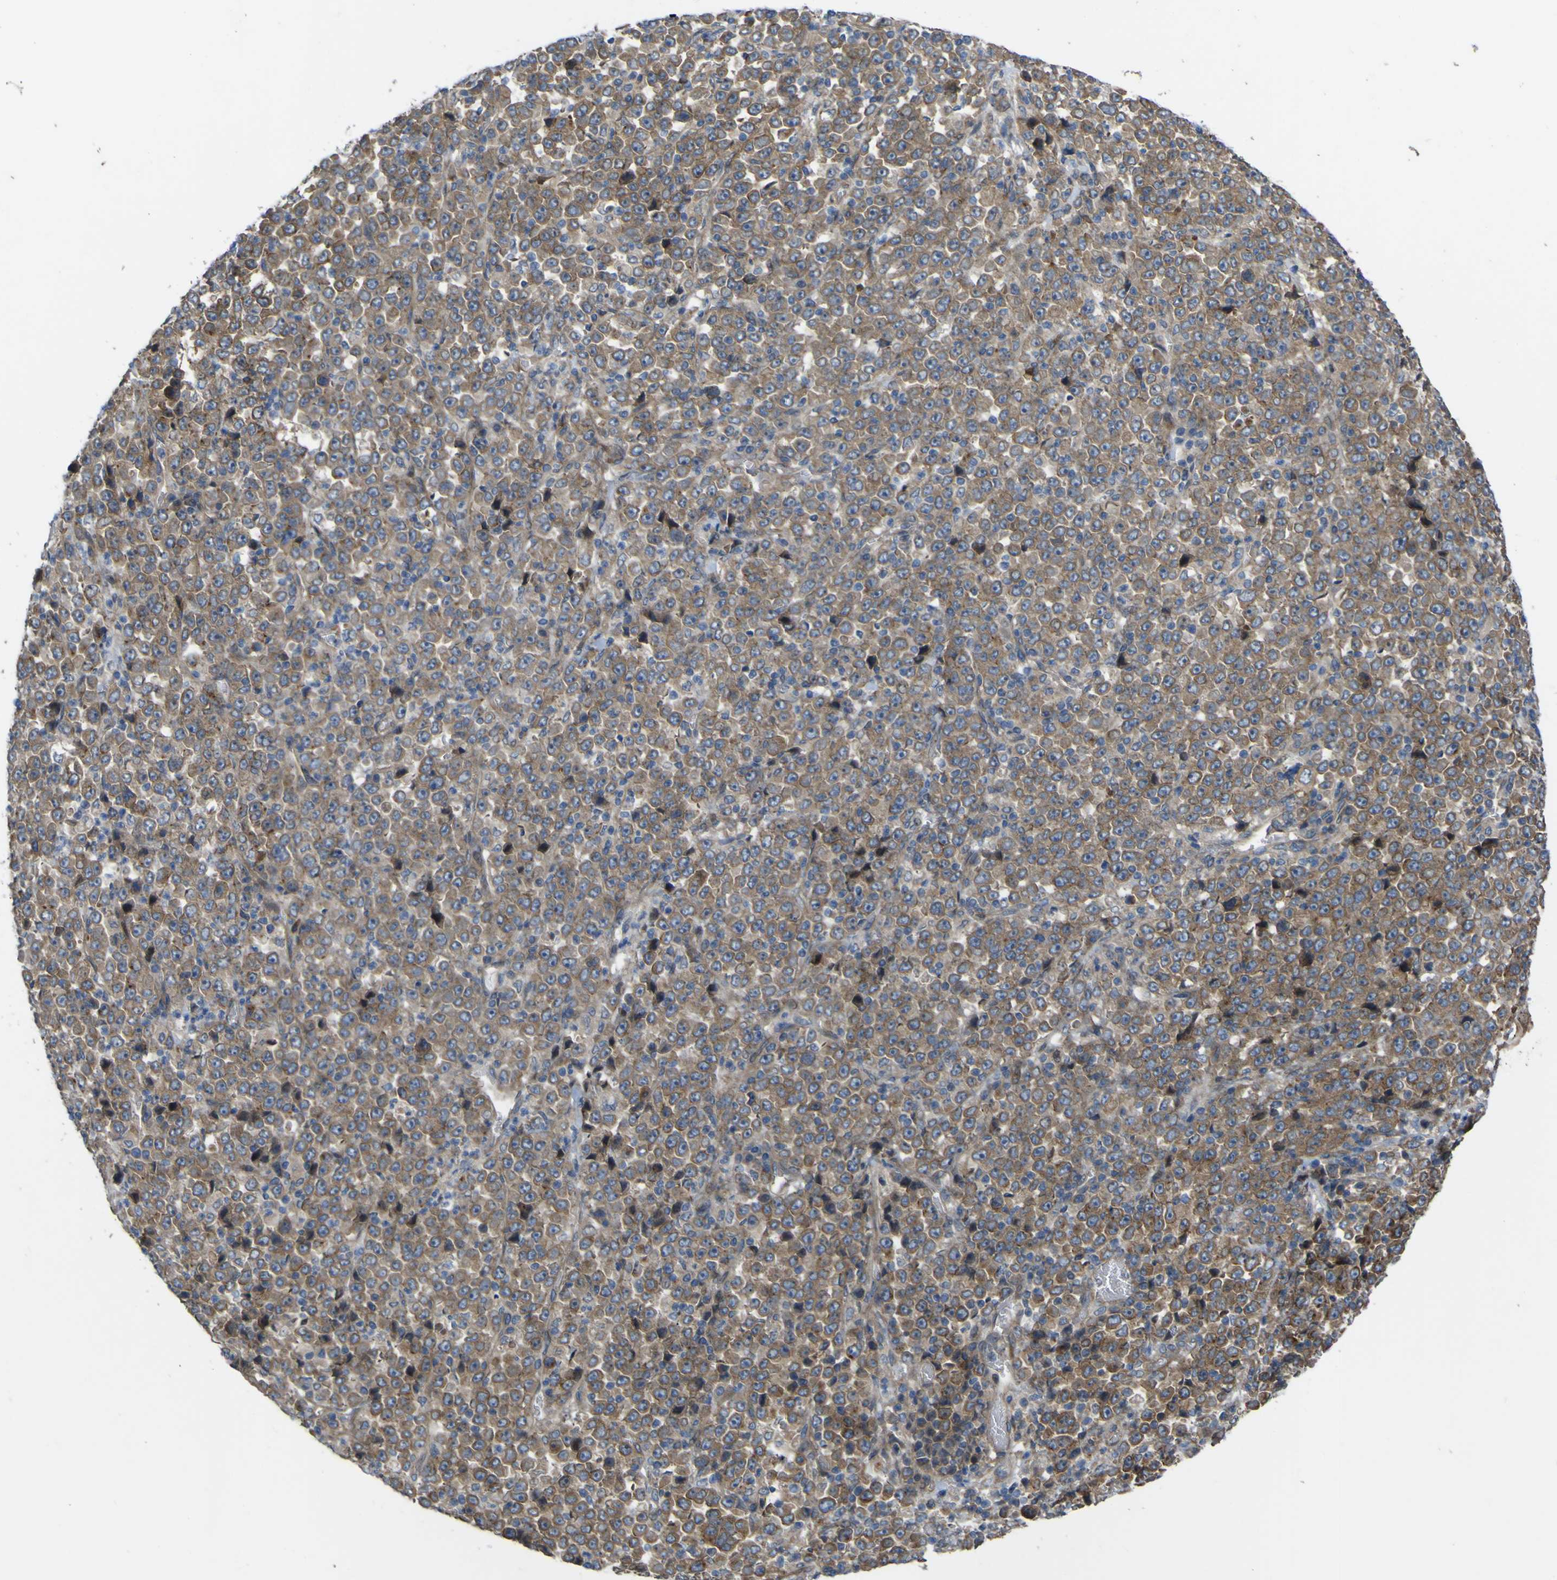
{"staining": {"intensity": "weak", "quantity": ">75%", "location": "cytoplasmic/membranous"}, "tissue": "stomach cancer", "cell_type": "Tumor cells", "image_type": "cancer", "snomed": [{"axis": "morphology", "description": "Normal tissue, NOS"}, {"axis": "morphology", "description": "Adenocarcinoma, NOS"}, {"axis": "topography", "description": "Stomach, upper"}, {"axis": "topography", "description": "Stomach"}], "caption": "Immunohistochemistry (DAB) staining of adenocarcinoma (stomach) reveals weak cytoplasmic/membranous protein staining in approximately >75% of tumor cells.", "gene": "FBXO30", "patient": {"sex": "male", "age": 59}}